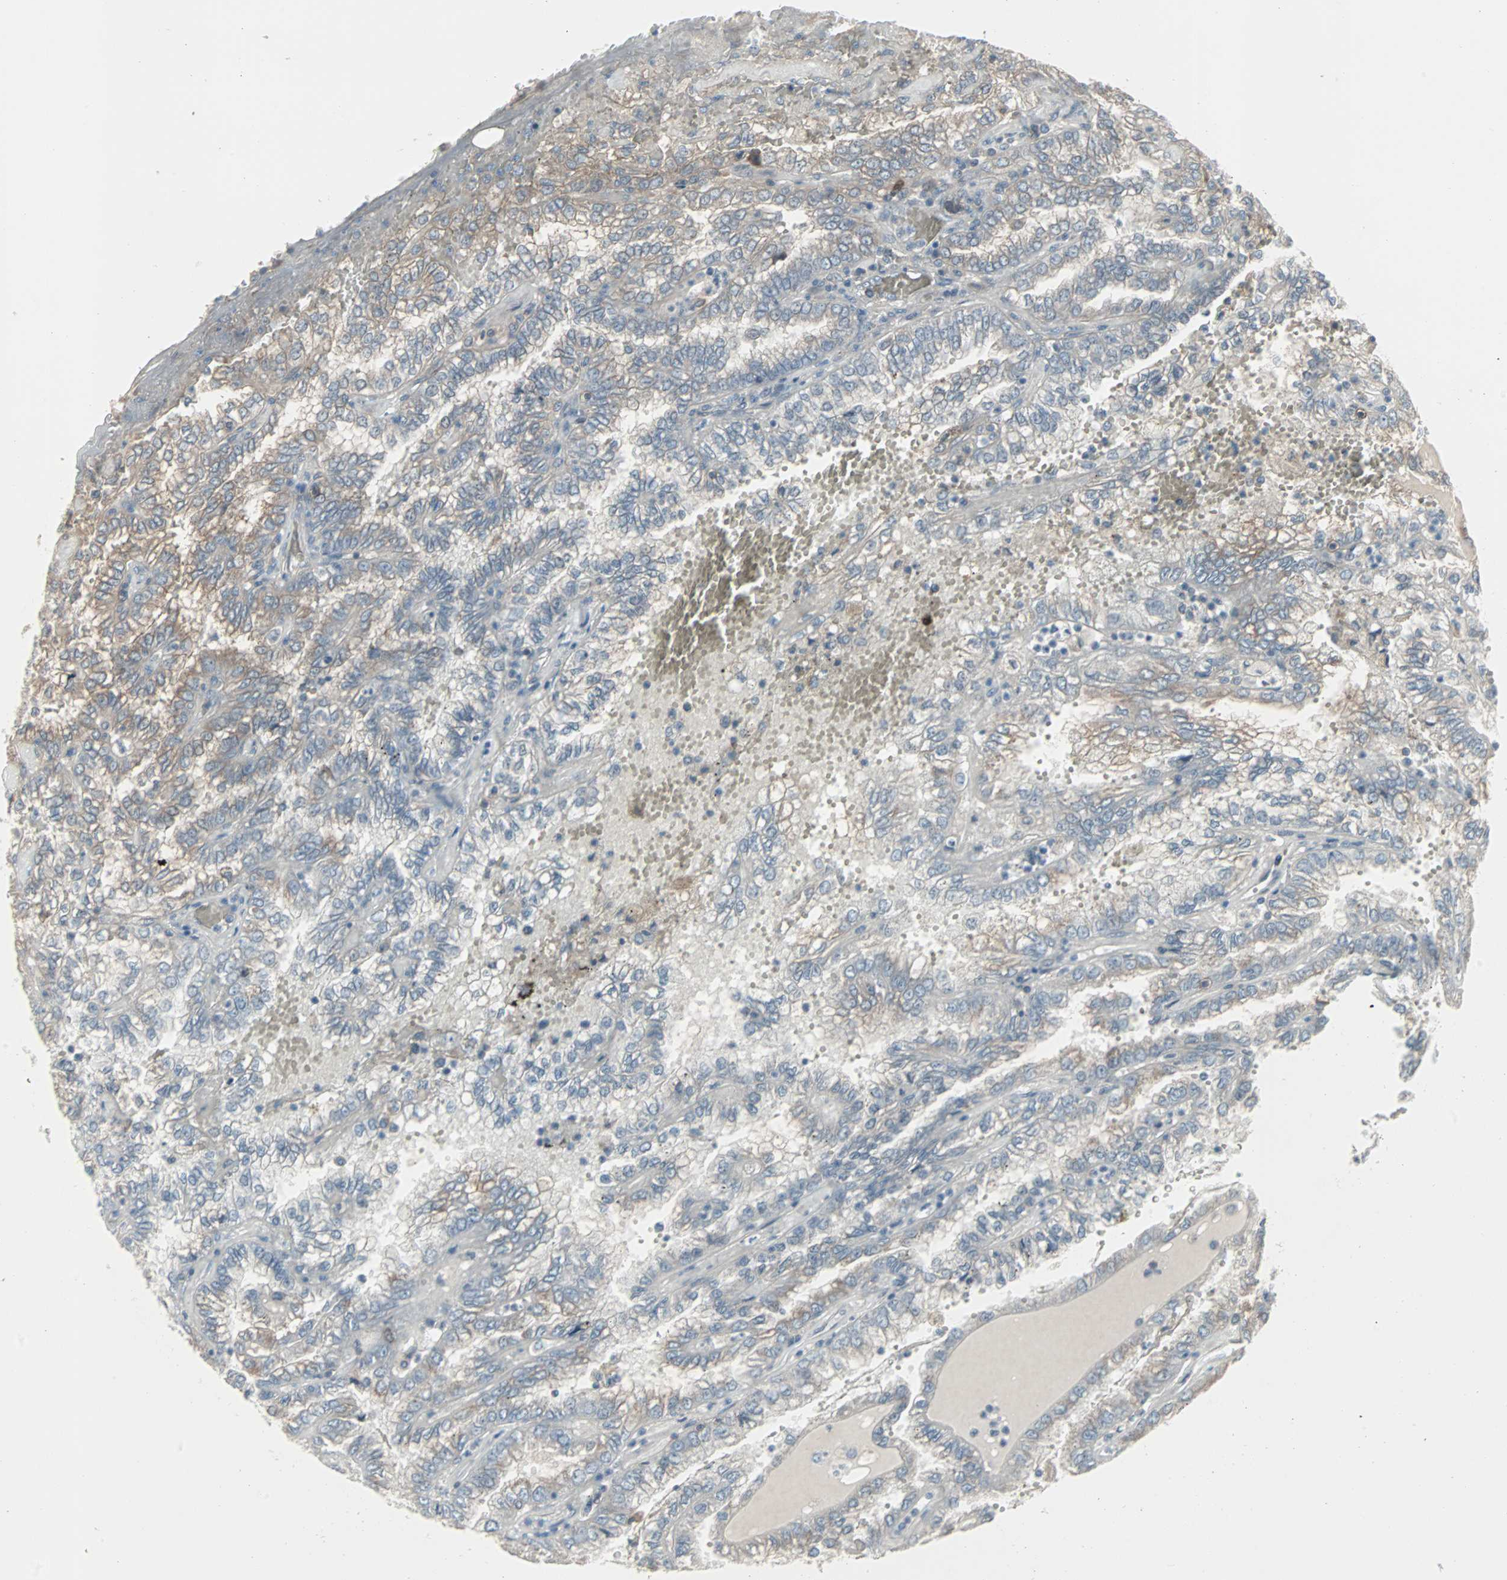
{"staining": {"intensity": "weak", "quantity": "25%-75%", "location": "cytoplasmic/membranous"}, "tissue": "renal cancer", "cell_type": "Tumor cells", "image_type": "cancer", "snomed": [{"axis": "morphology", "description": "Inflammation, NOS"}, {"axis": "morphology", "description": "Adenocarcinoma, NOS"}, {"axis": "topography", "description": "Kidney"}], "caption": "Tumor cells reveal weak cytoplasmic/membranous positivity in approximately 25%-75% of cells in renal cancer. (IHC, brightfield microscopy, high magnification).", "gene": "ZSCAN32", "patient": {"sex": "male", "age": 68}}